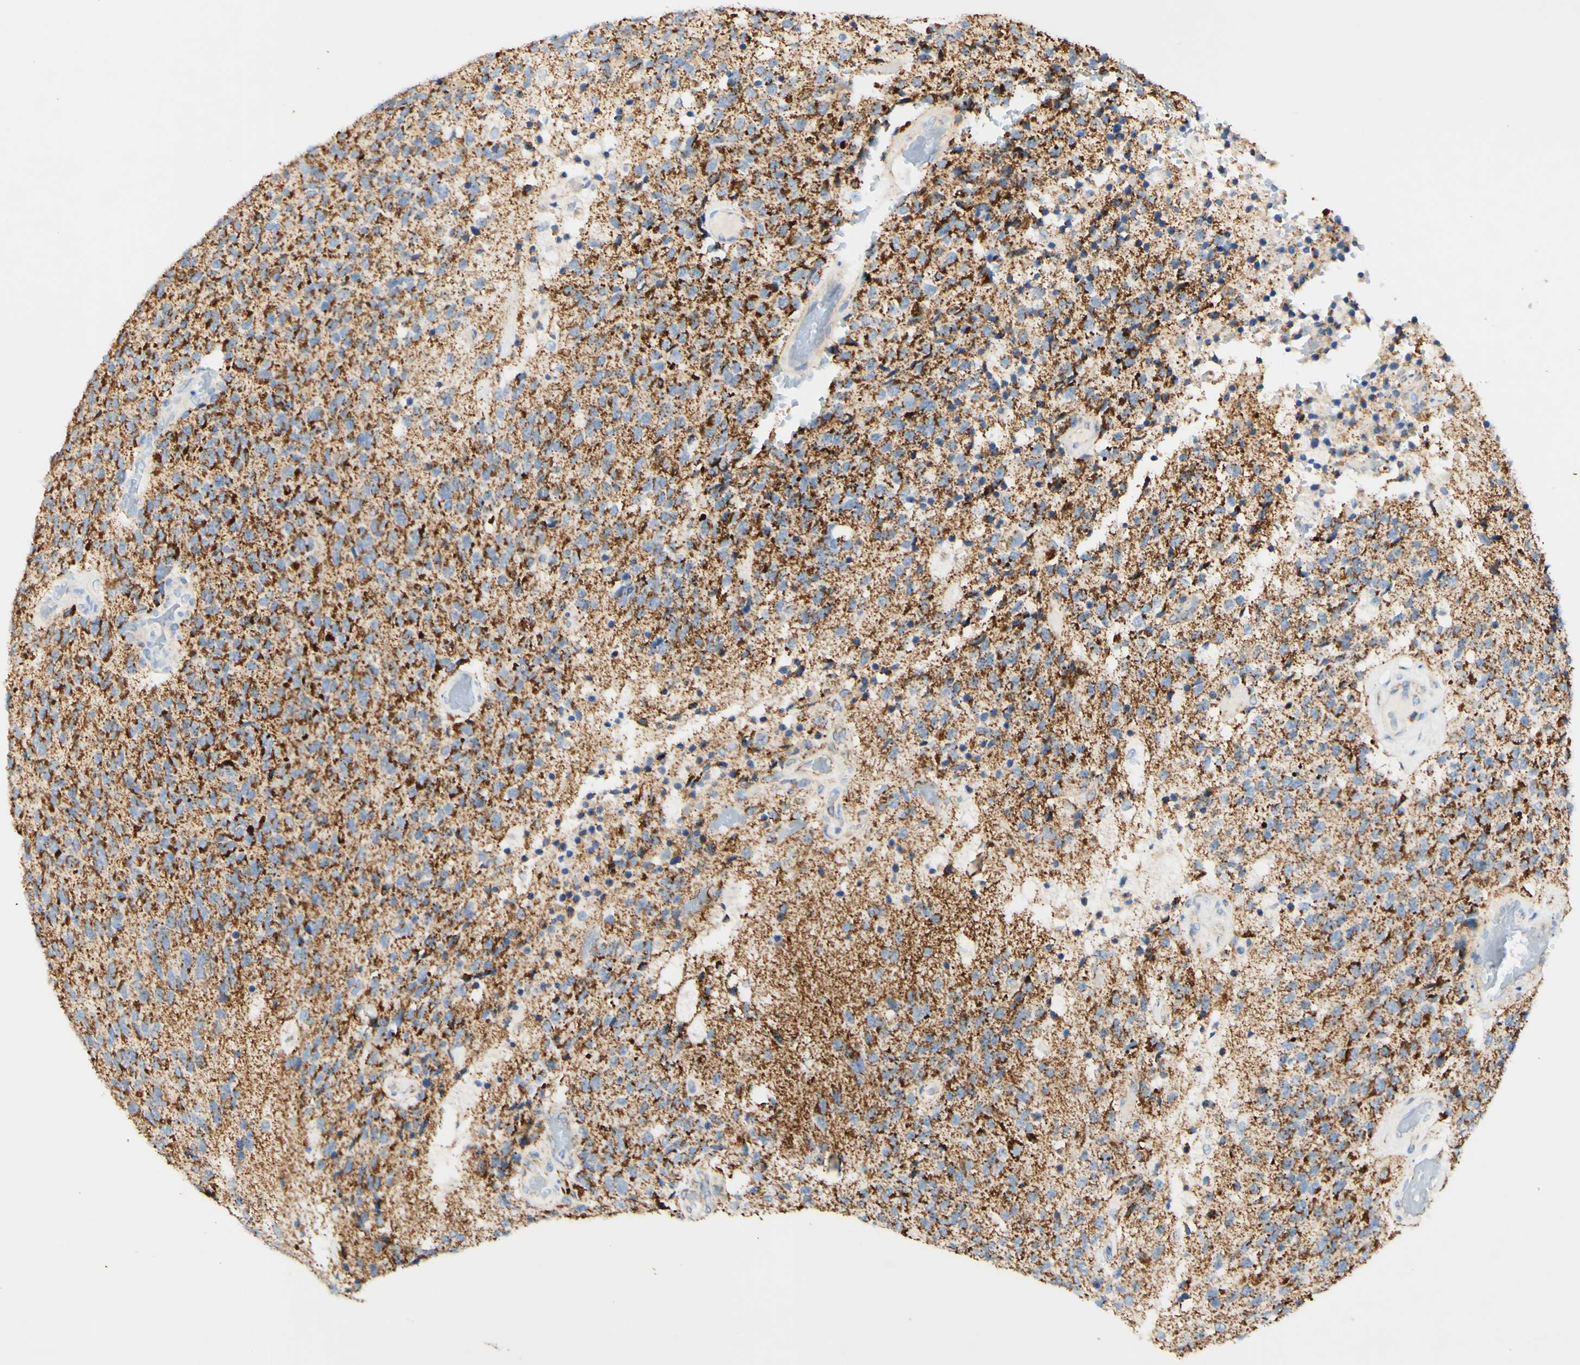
{"staining": {"intensity": "strong", "quantity": "25%-75%", "location": "cytoplasmic/membranous"}, "tissue": "glioma", "cell_type": "Tumor cells", "image_type": "cancer", "snomed": [{"axis": "morphology", "description": "Glioma, malignant, High grade"}, {"axis": "topography", "description": "pancreas cauda"}], "caption": "Human high-grade glioma (malignant) stained with a brown dye demonstrates strong cytoplasmic/membranous positive positivity in approximately 25%-75% of tumor cells.", "gene": "OXCT1", "patient": {"sex": "male", "age": 60}}